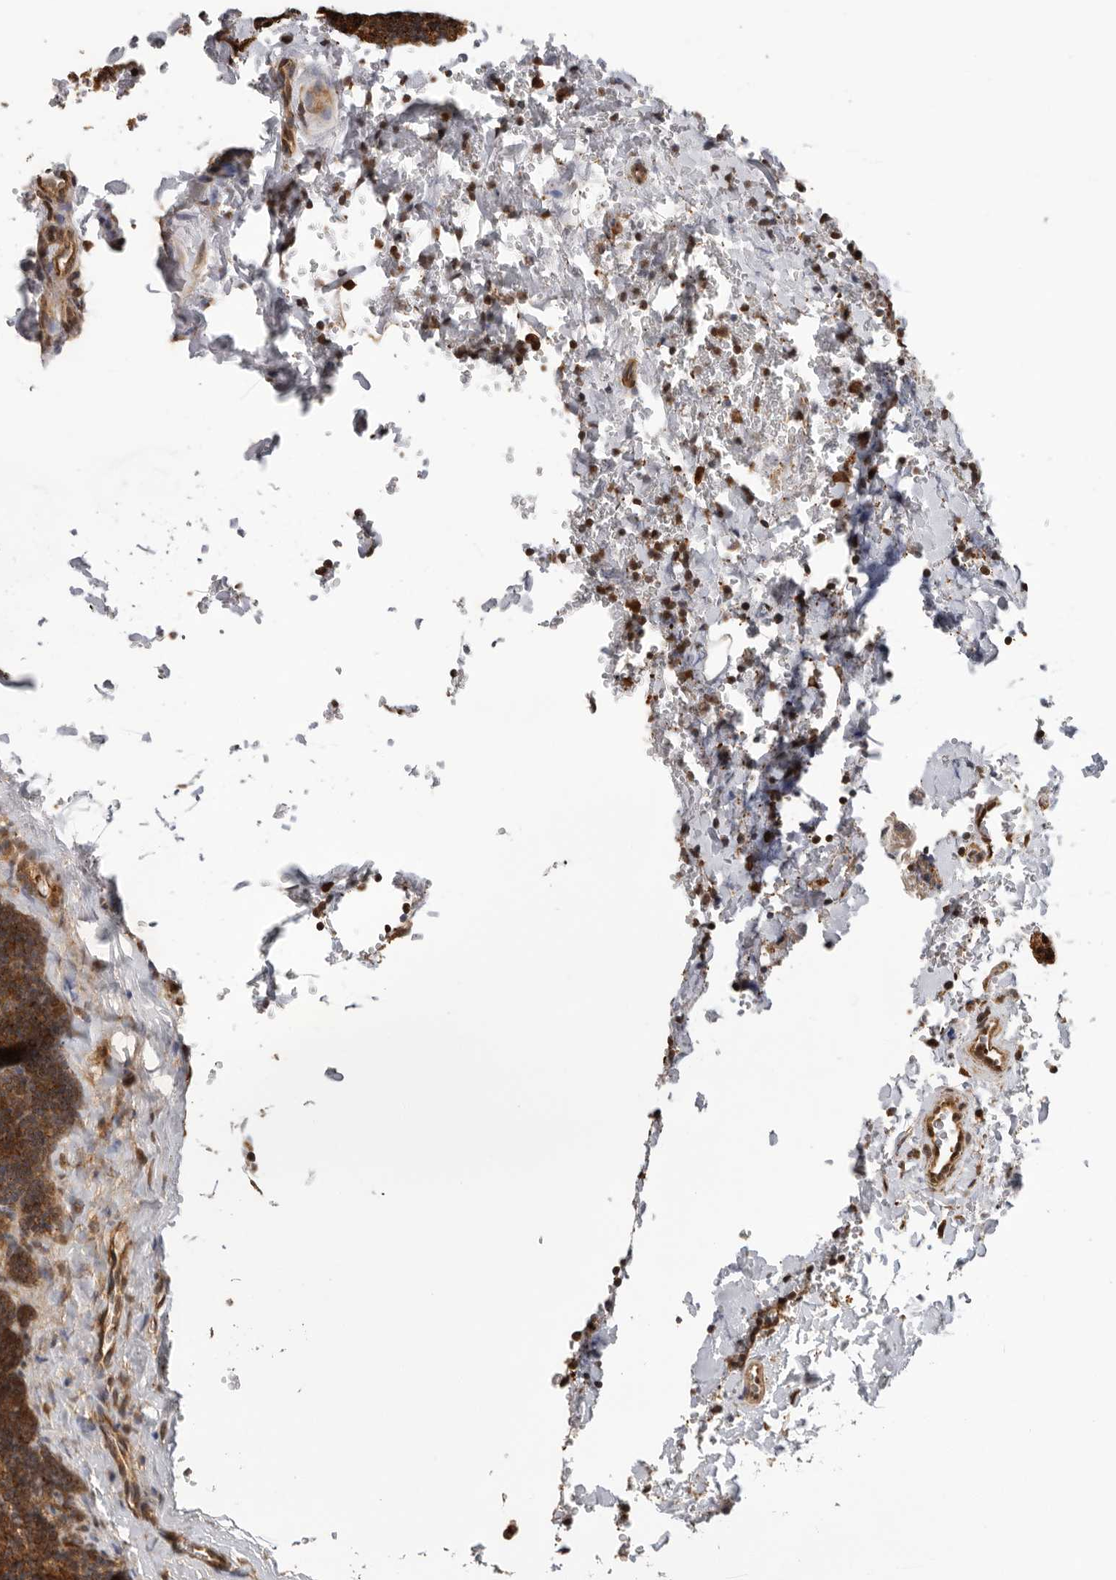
{"staining": {"intensity": "strong", "quantity": ">75%", "location": "cytoplasmic/membranous"}, "tissue": "lymph node", "cell_type": "Germinal center cells", "image_type": "normal", "snomed": [{"axis": "morphology", "description": "Normal tissue, NOS"}, {"axis": "topography", "description": "Lymph node"}], "caption": "This is a photomicrograph of IHC staining of unremarkable lymph node, which shows strong expression in the cytoplasmic/membranous of germinal center cells.", "gene": "RNF157", "patient": {"sex": "female", "age": 22}}